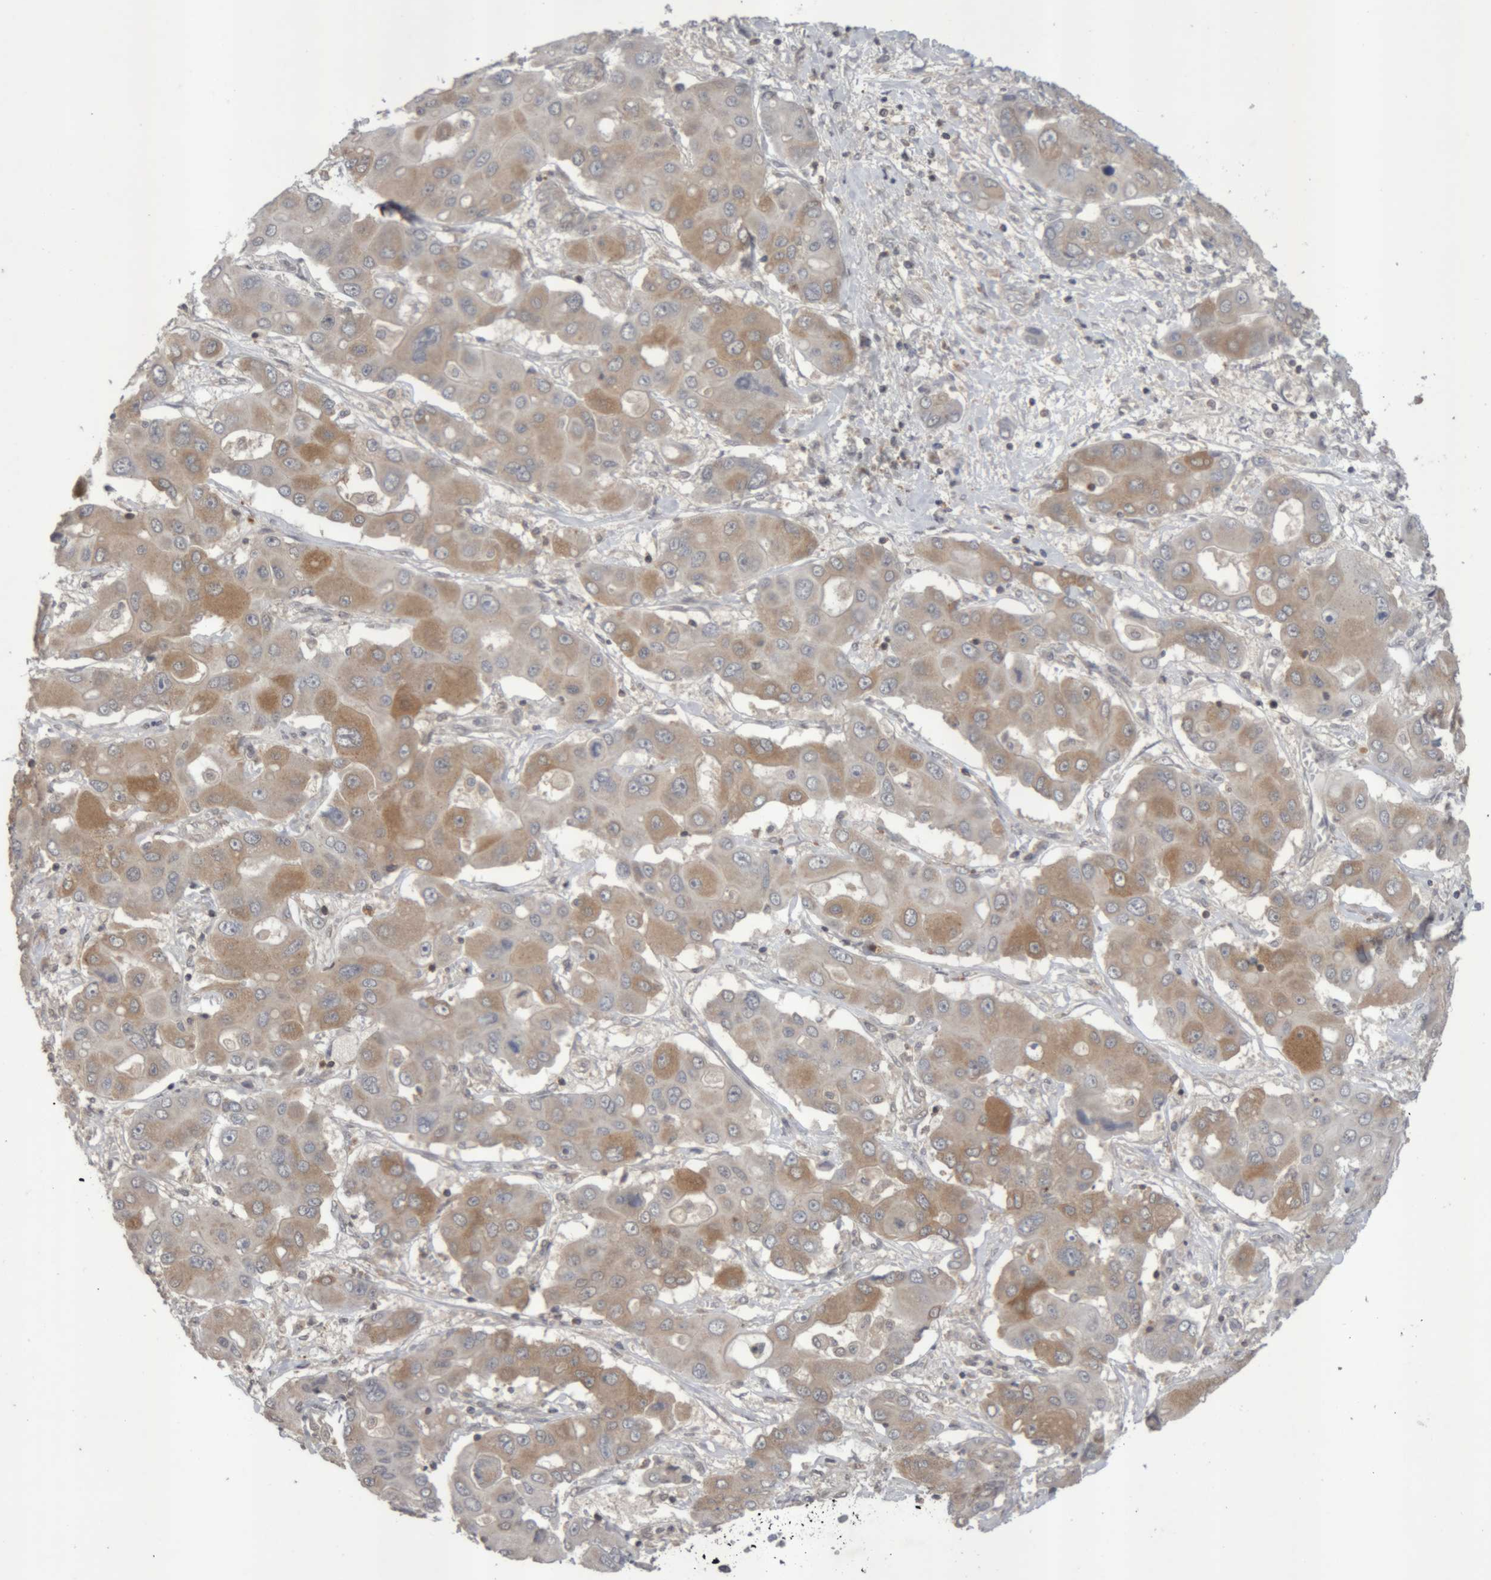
{"staining": {"intensity": "moderate", "quantity": "25%-75%", "location": "cytoplasmic/membranous"}, "tissue": "liver cancer", "cell_type": "Tumor cells", "image_type": "cancer", "snomed": [{"axis": "morphology", "description": "Cholangiocarcinoma"}, {"axis": "topography", "description": "Liver"}], "caption": "This is a histology image of IHC staining of liver cancer (cholangiocarcinoma), which shows moderate staining in the cytoplasmic/membranous of tumor cells.", "gene": "NFATC2", "patient": {"sex": "male", "age": 67}}